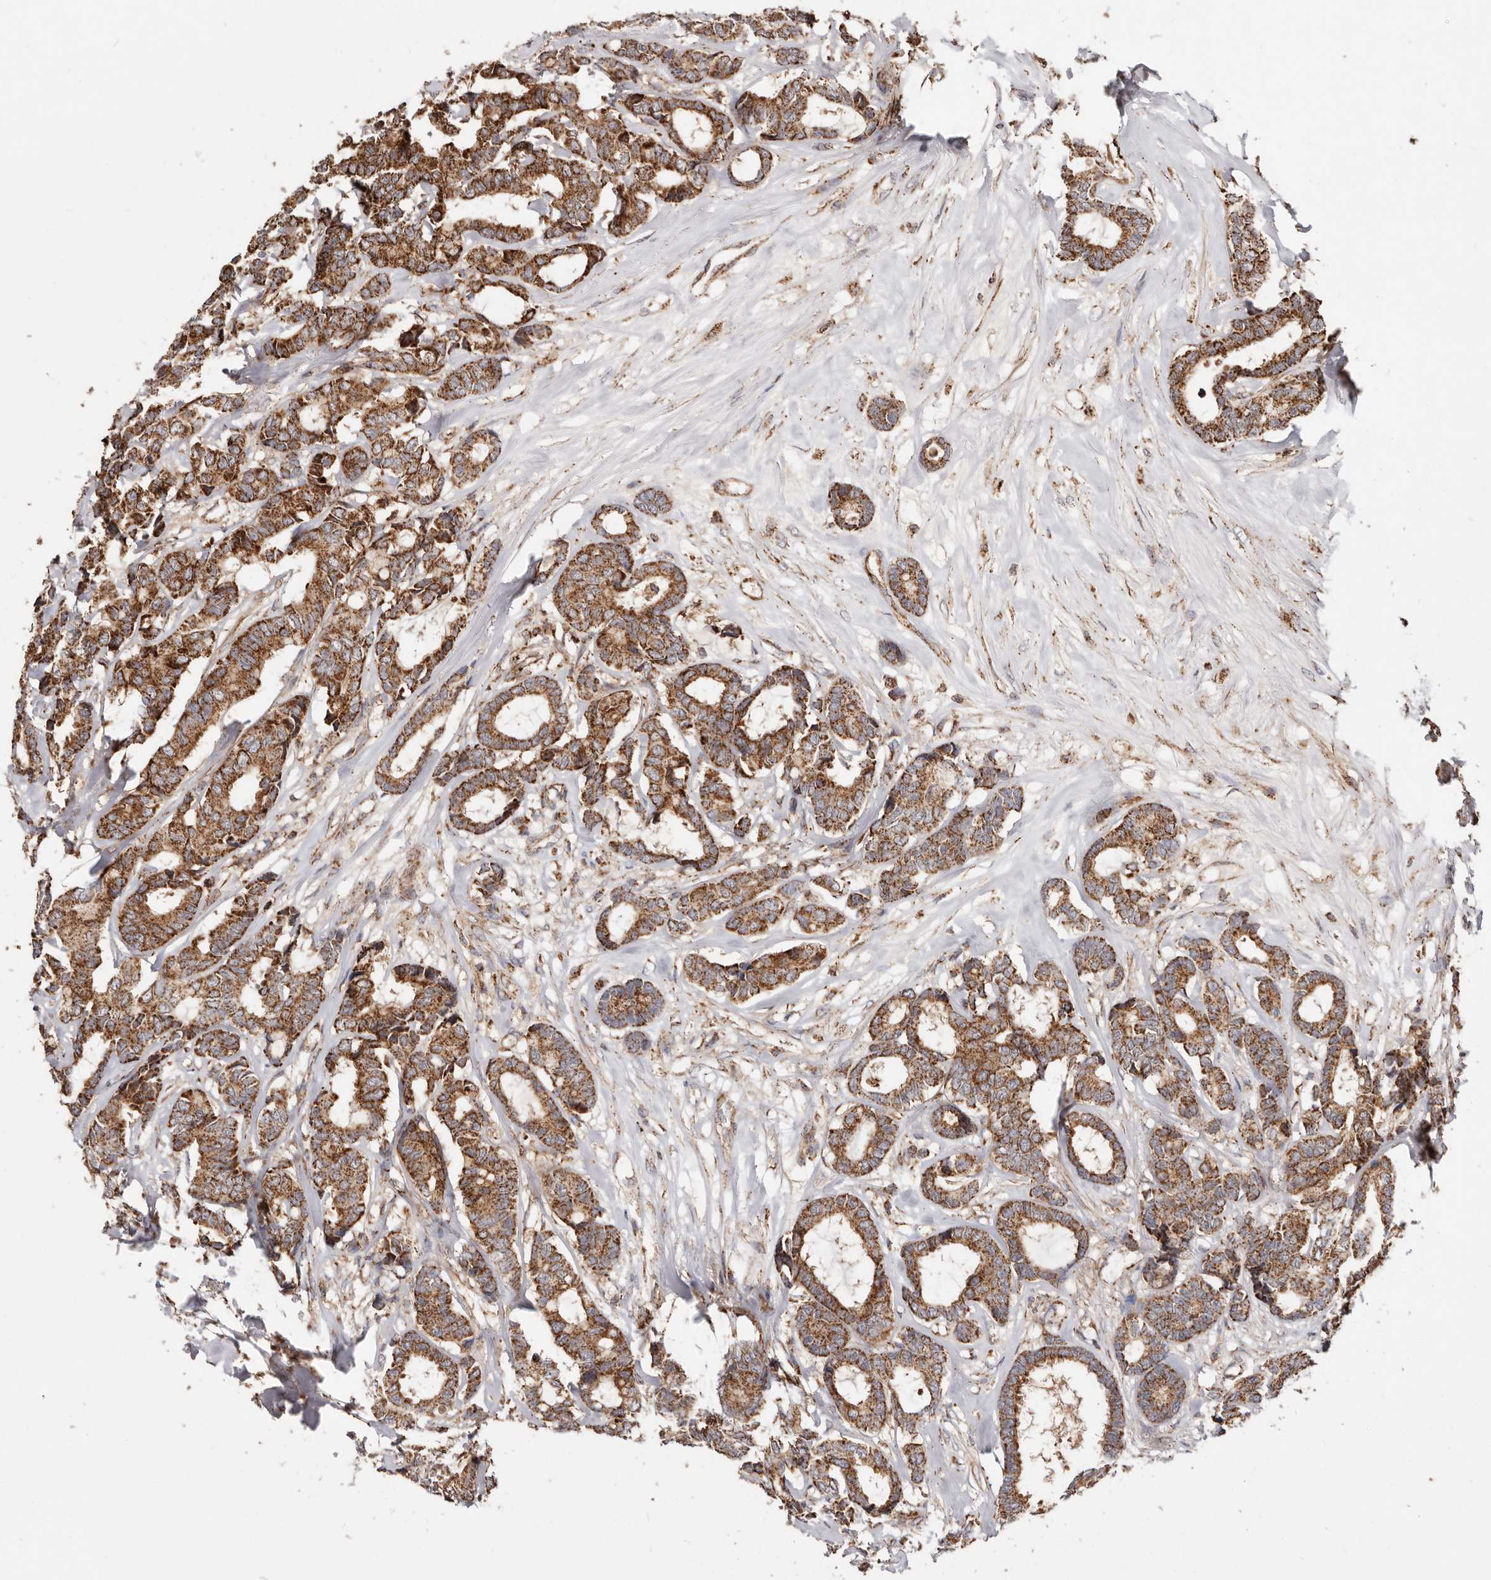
{"staining": {"intensity": "strong", "quantity": ">75%", "location": "cytoplasmic/membranous"}, "tissue": "breast cancer", "cell_type": "Tumor cells", "image_type": "cancer", "snomed": [{"axis": "morphology", "description": "Duct carcinoma"}, {"axis": "topography", "description": "Breast"}], "caption": "IHC (DAB) staining of human breast infiltrating ductal carcinoma reveals strong cytoplasmic/membranous protein staining in about >75% of tumor cells. (Stains: DAB (3,3'-diaminobenzidine) in brown, nuclei in blue, Microscopy: brightfield microscopy at high magnification).", "gene": "PRKACB", "patient": {"sex": "female", "age": 87}}